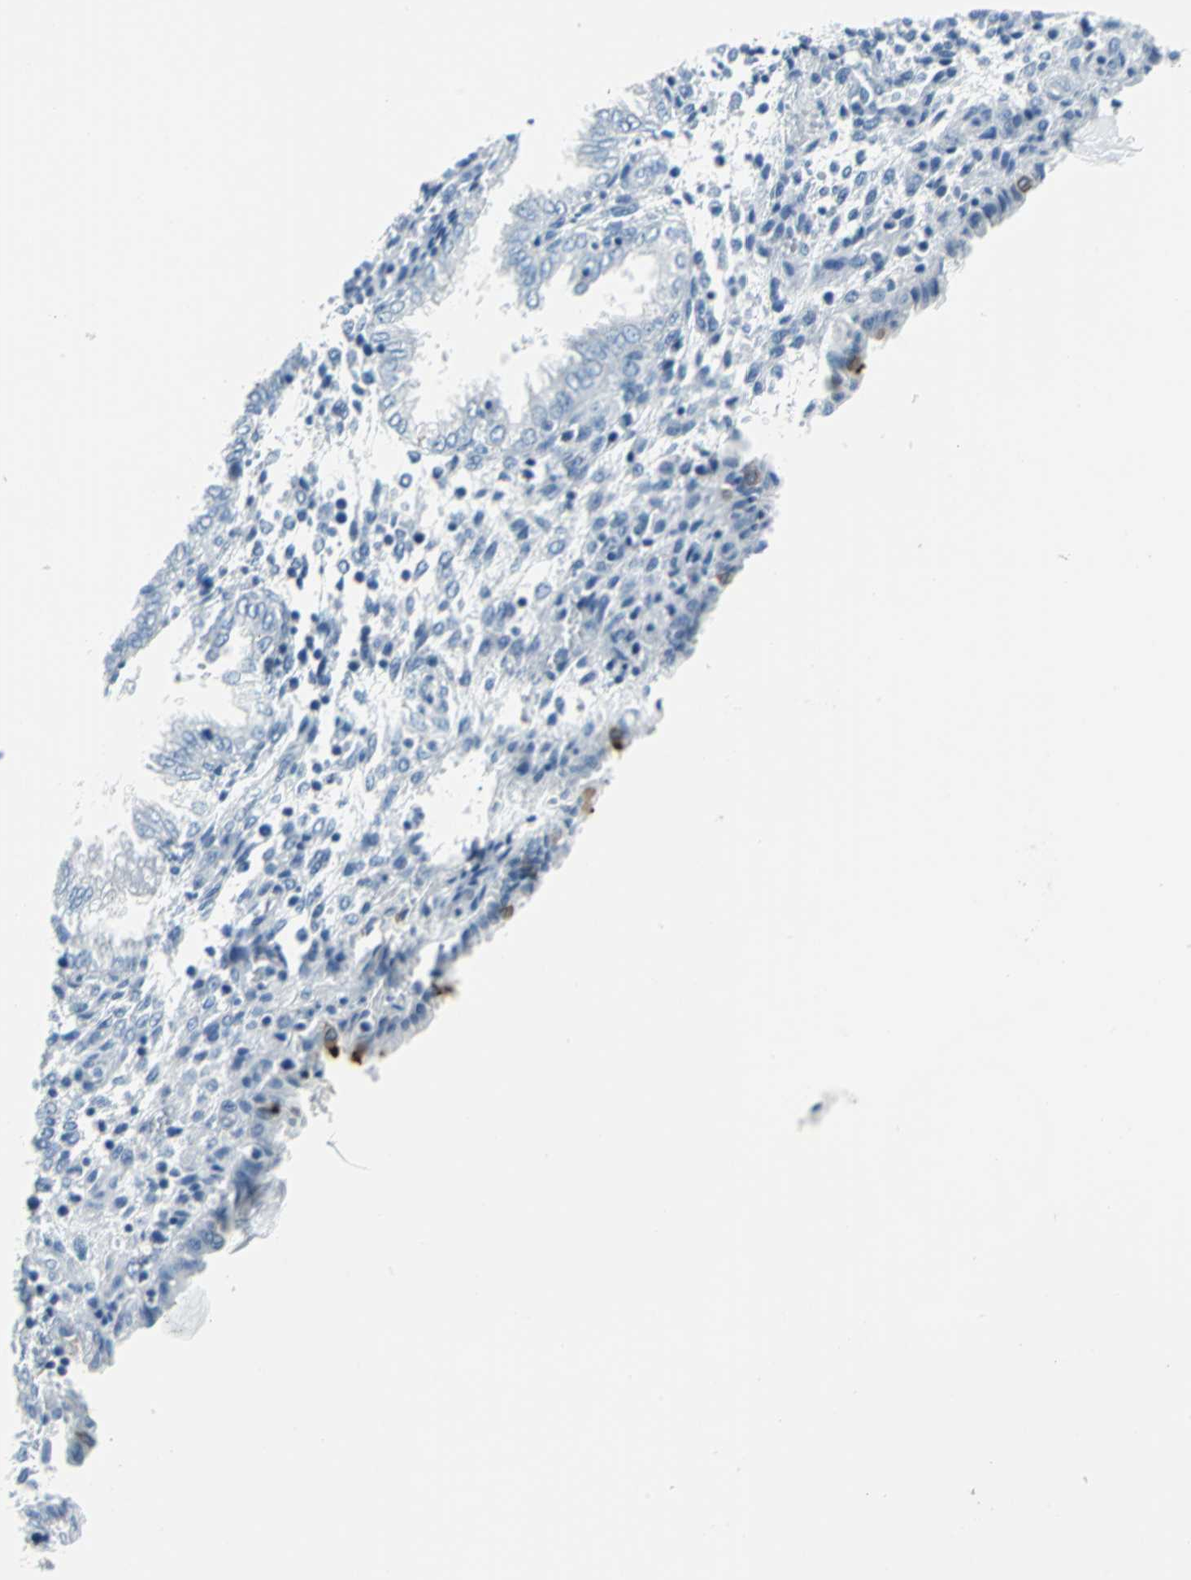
{"staining": {"intensity": "negative", "quantity": "none", "location": "none"}, "tissue": "endometrium", "cell_type": "Cells in endometrial stroma", "image_type": "normal", "snomed": [{"axis": "morphology", "description": "Normal tissue, NOS"}, {"axis": "topography", "description": "Endometrium"}], "caption": "Protein analysis of unremarkable endometrium reveals no significant staining in cells in endometrial stroma. (DAB immunohistochemistry (IHC), high magnification).", "gene": "DNAI2", "patient": {"sex": "female", "age": 33}}